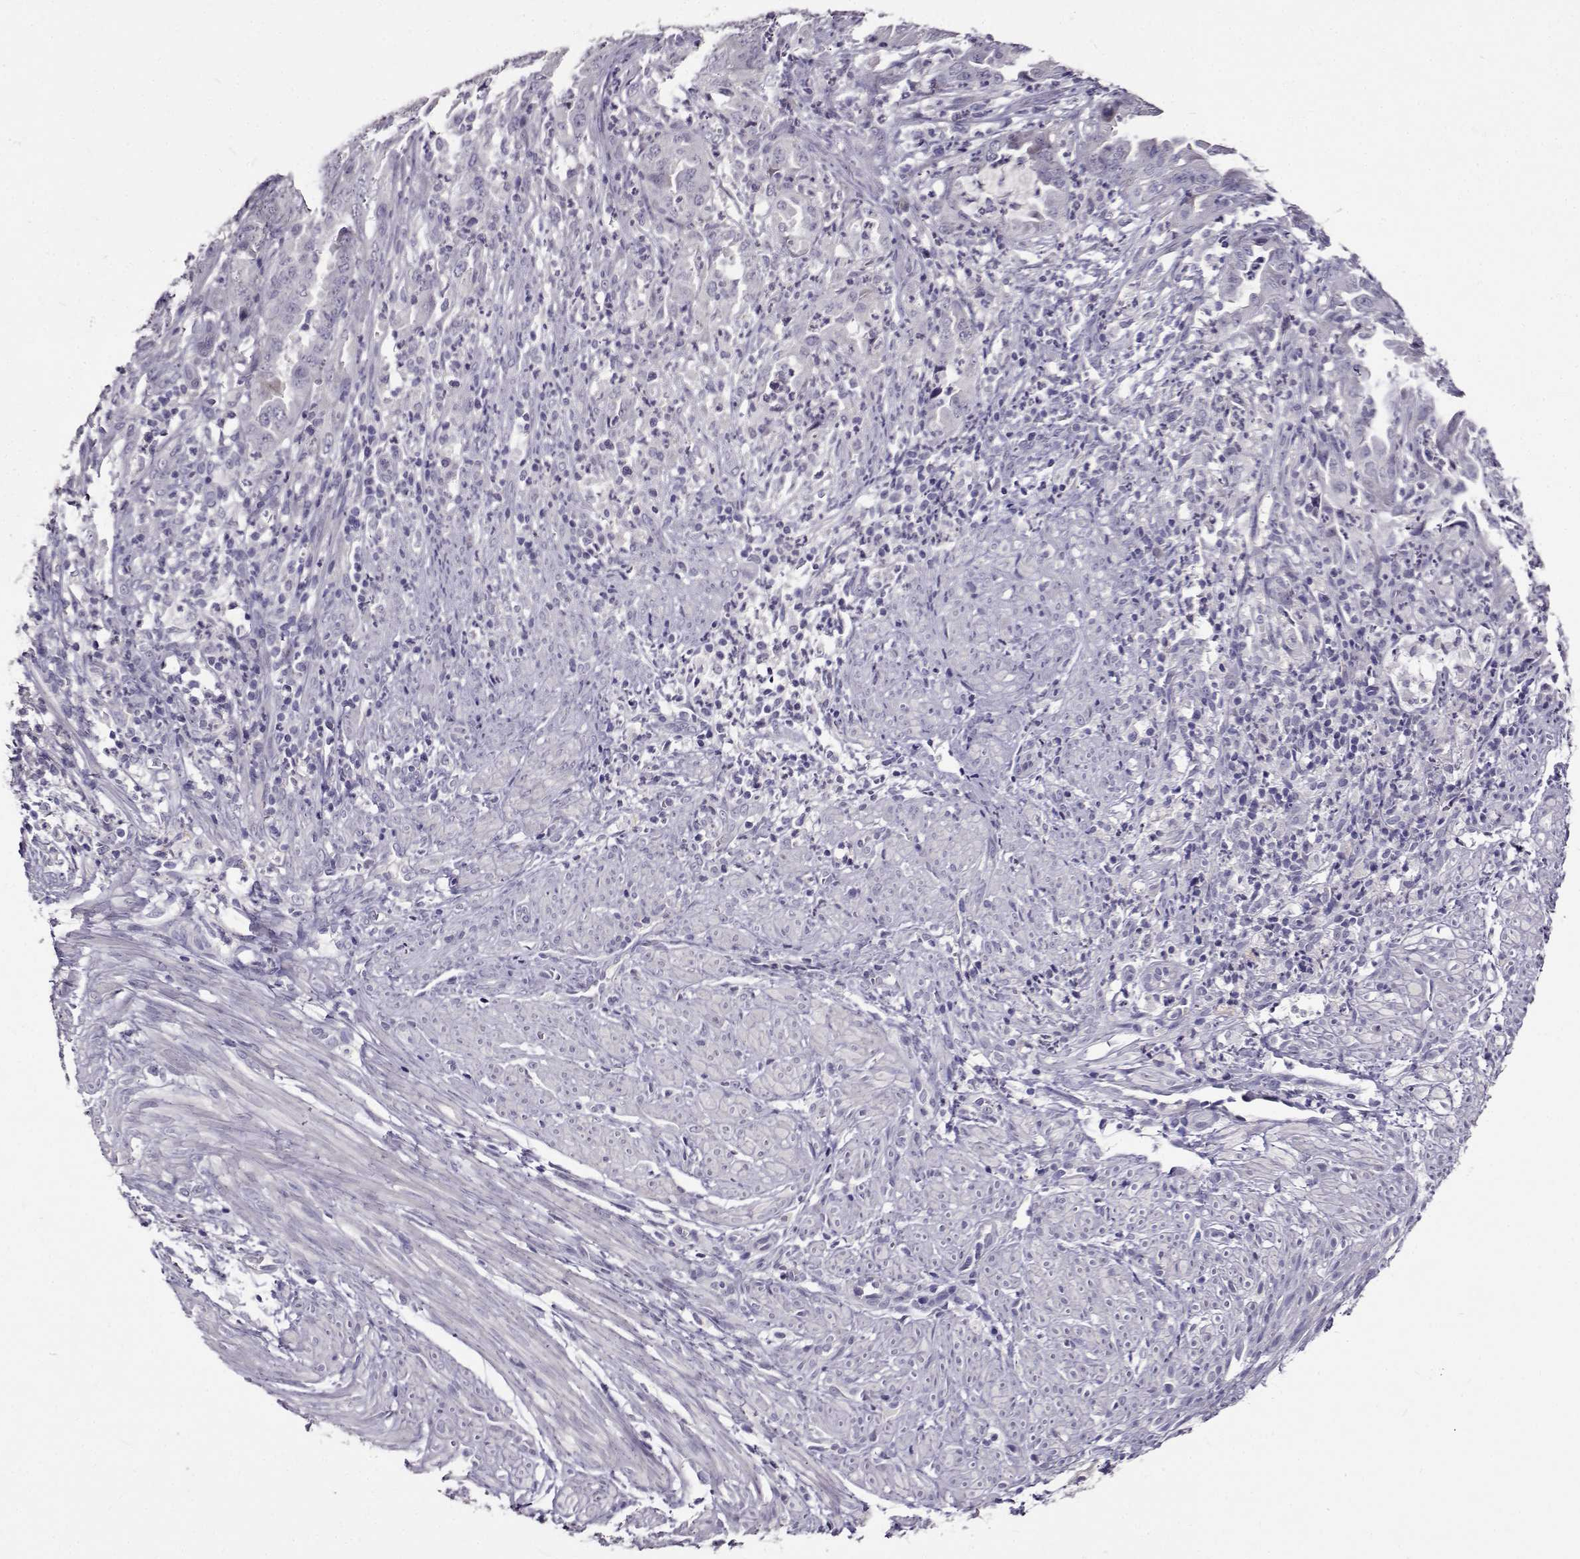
{"staining": {"intensity": "negative", "quantity": "none", "location": "none"}, "tissue": "endometrial cancer", "cell_type": "Tumor cells", "image_type": "cancer", "snomed": [{"axis": "morphology", "description": "Adenocarcinoma, NOS"}, {"axis": "topography", "description": "Endometrium"}], "caption": "There is no significant staining in tumor cells of adenocarcinoma (endometrial).", "gene": "PAEP", "patient": {"sex": "female", "age": 51}}